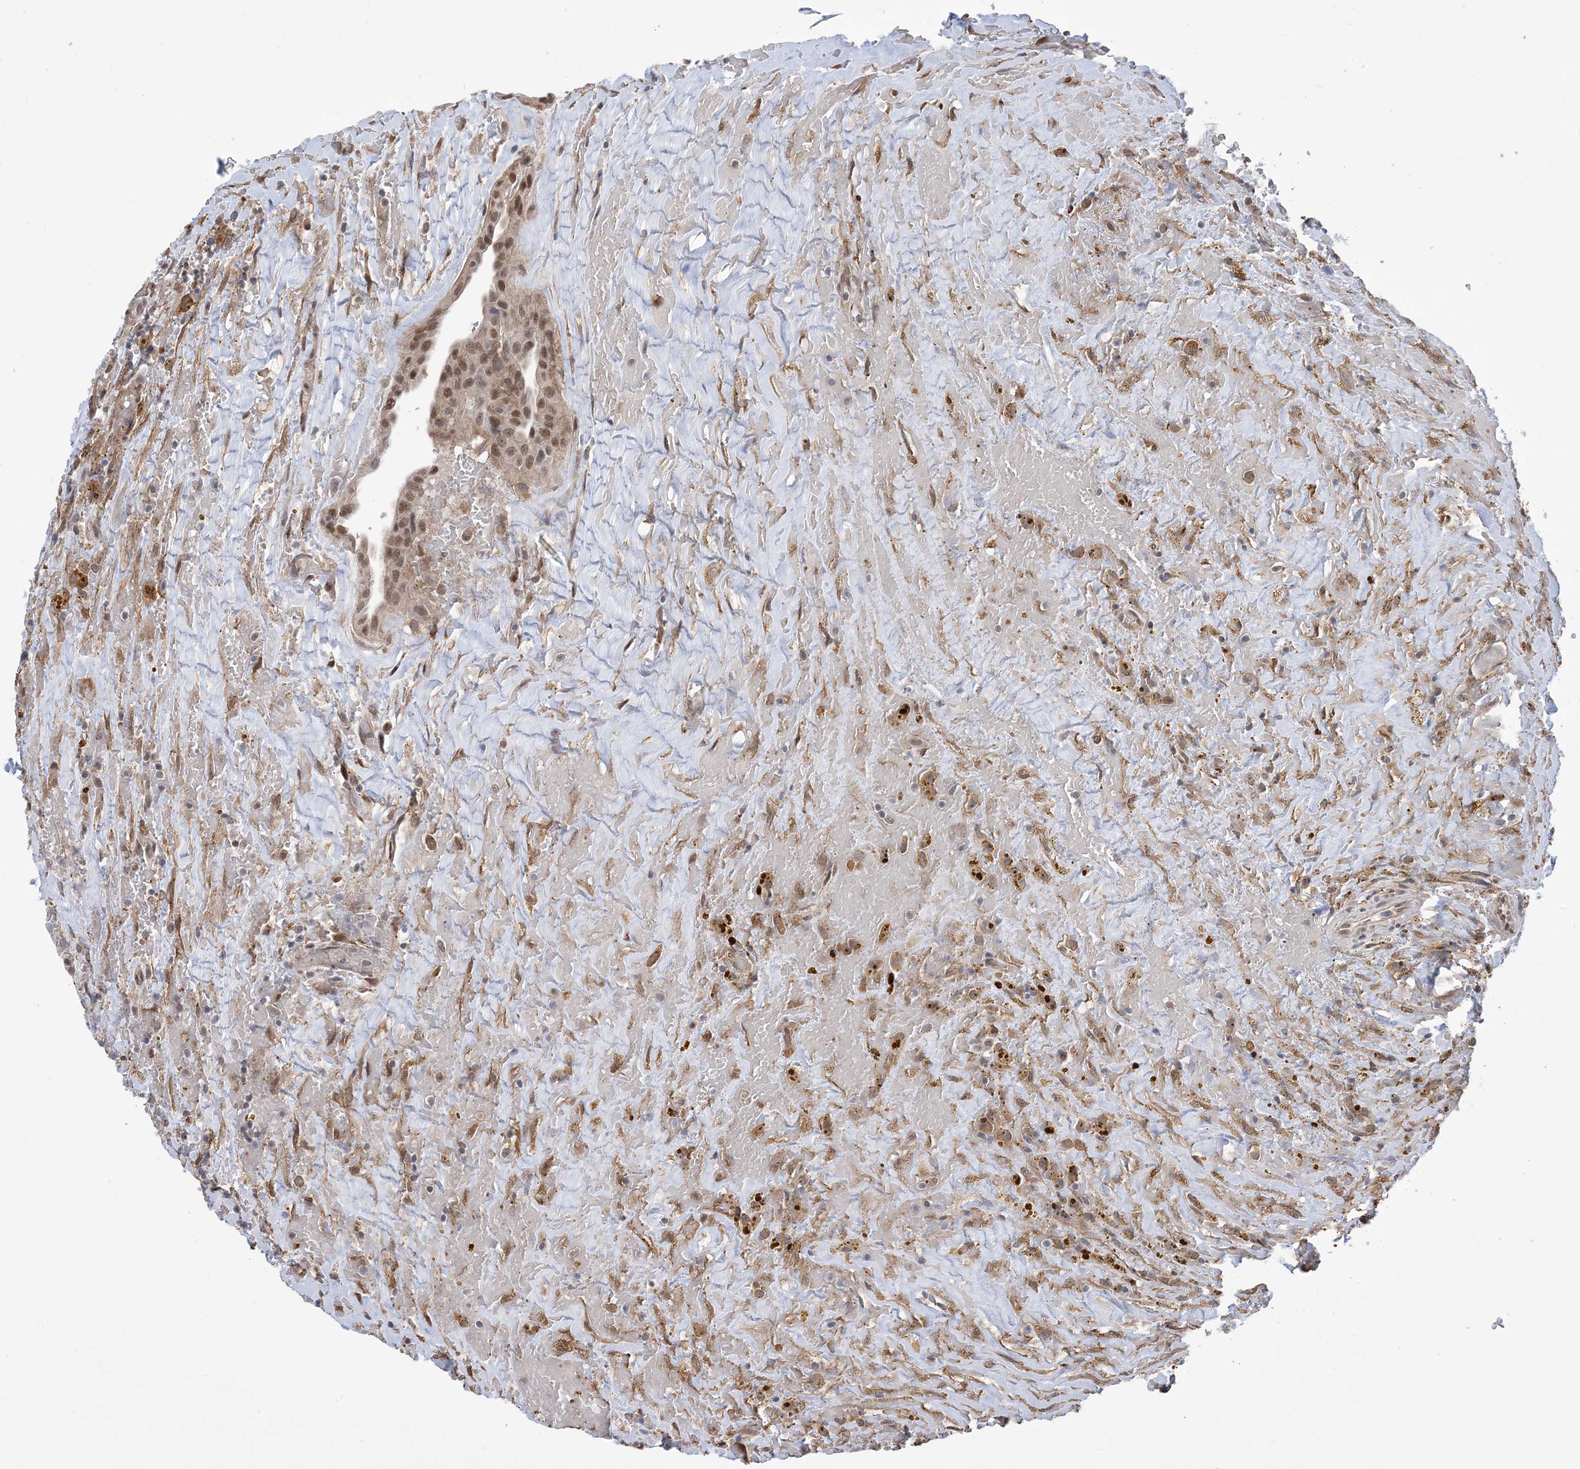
{"staining": {"intensity": "moderate", "quantity": ">75%", "location": "nuclear"}, "tissue": "thyroid cancer", "cell_type": "Tumor cells", "image_type": "cancer", "snomed": [{"axis": "morphology", "description": "Papillary adenocarcinoma, NOS"}, {"axis": "topography", "description": "Thyroid gland"}], "caption": "Human papillary adenocarcinoma (thyroid) stained for a protein (brown) reveals moderate nuclear positive staining in approximately >75% of tumor cells.", "gene": "ZNF8", "patient": {"sex": "male", "age": 77}}